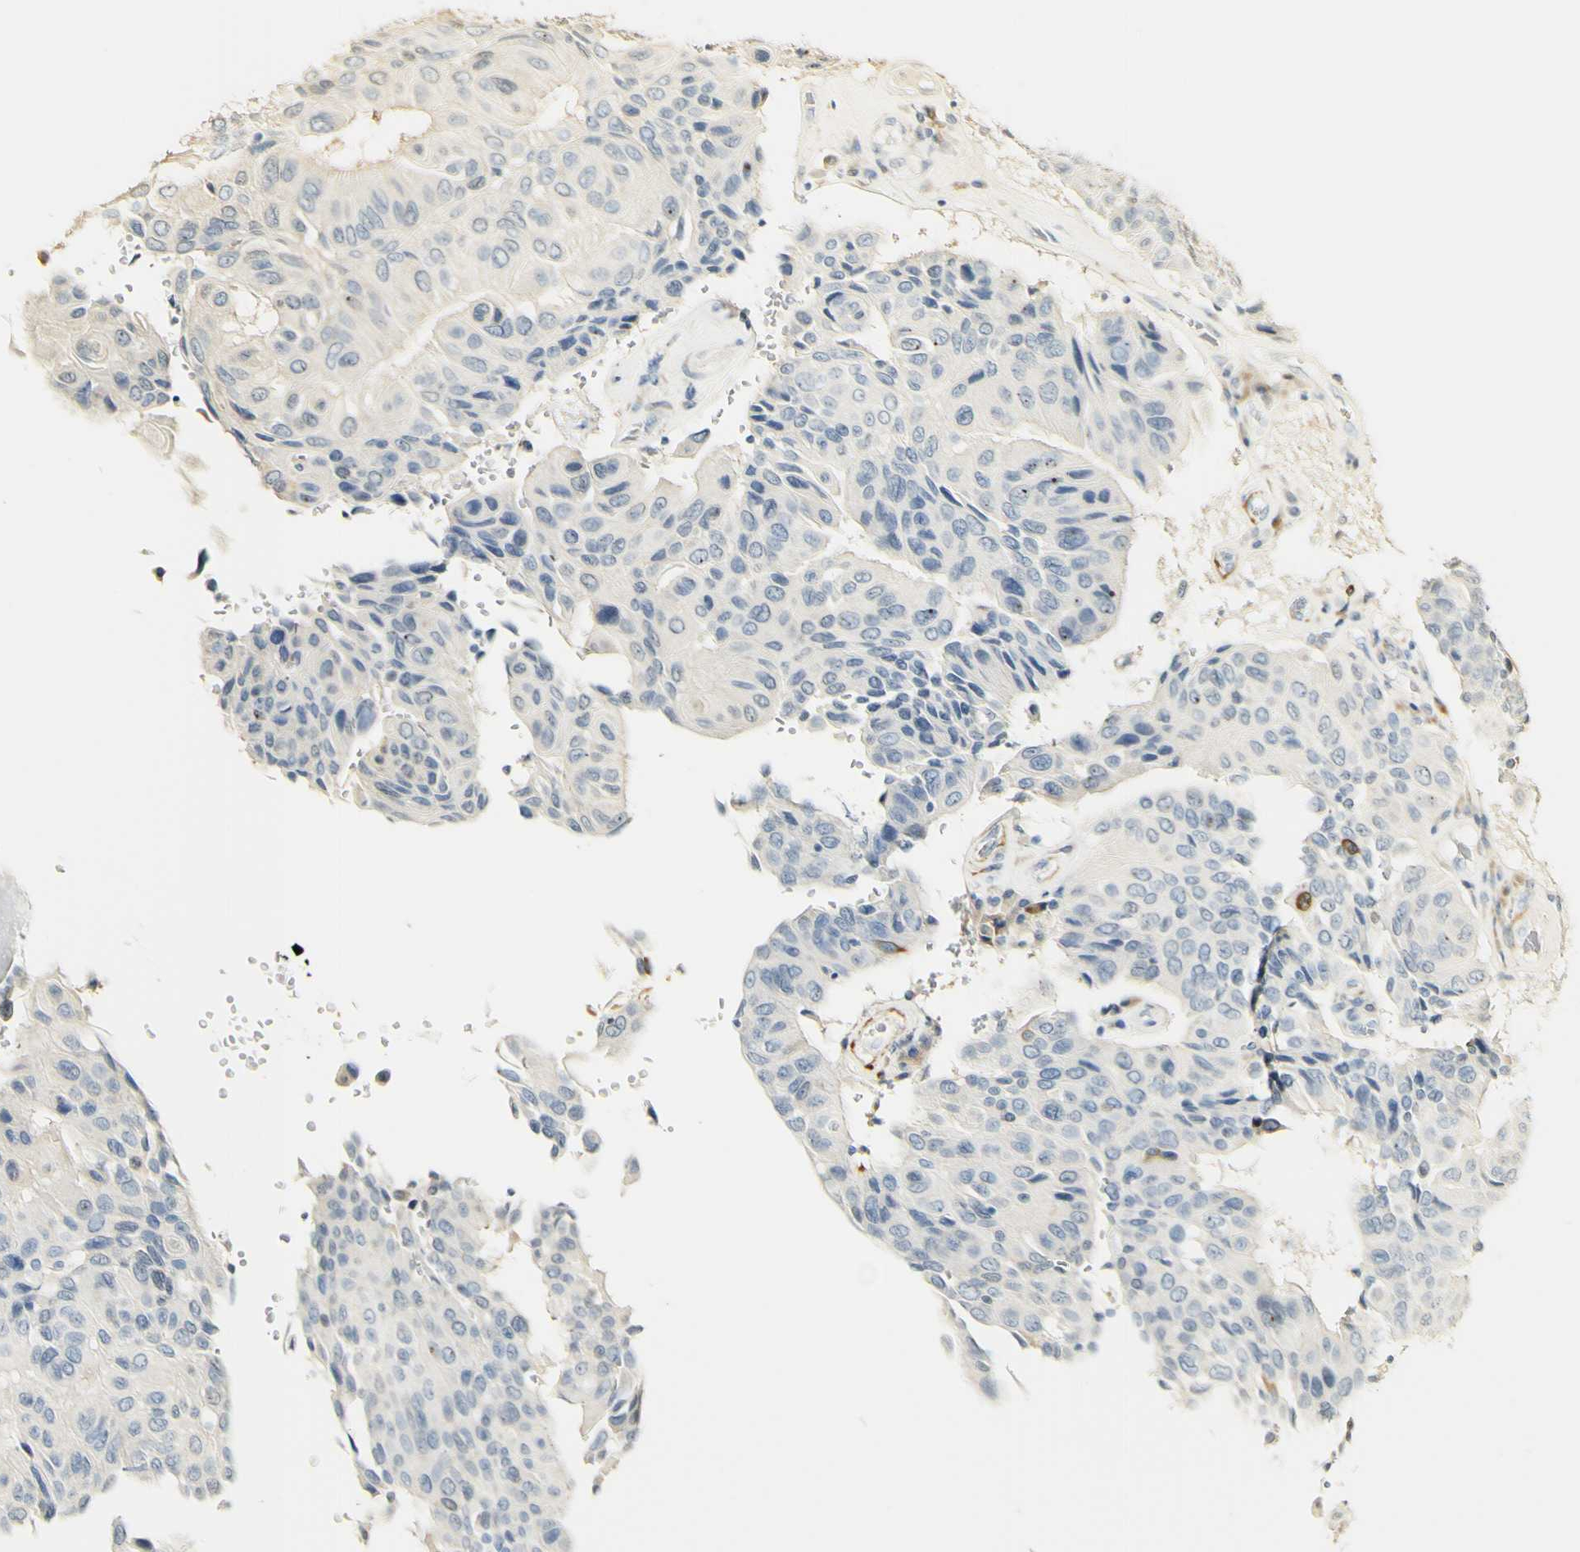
{"staining": {"intensity": "negative", "quantity": "none", "location": "none"}, "tissue": "urothelial cancer", "cell_type": "Tumor cells", "image_type": "cancer", "snomed": [{"axis": "morphology", "description": "Urothelial carcinoma, High grade"}, {"axis": "topography", "description": "Urinary bladder"}], "caption": "Image shows no protein positivity in tumor cells of urothelial carcinoma (high-grade) tissue. (DAB (3,3'-diaminobenzidine) immunohistochemistry, high magnification).", "gene": "FMO3", "patient": {"sex": "male", "age": 66}}